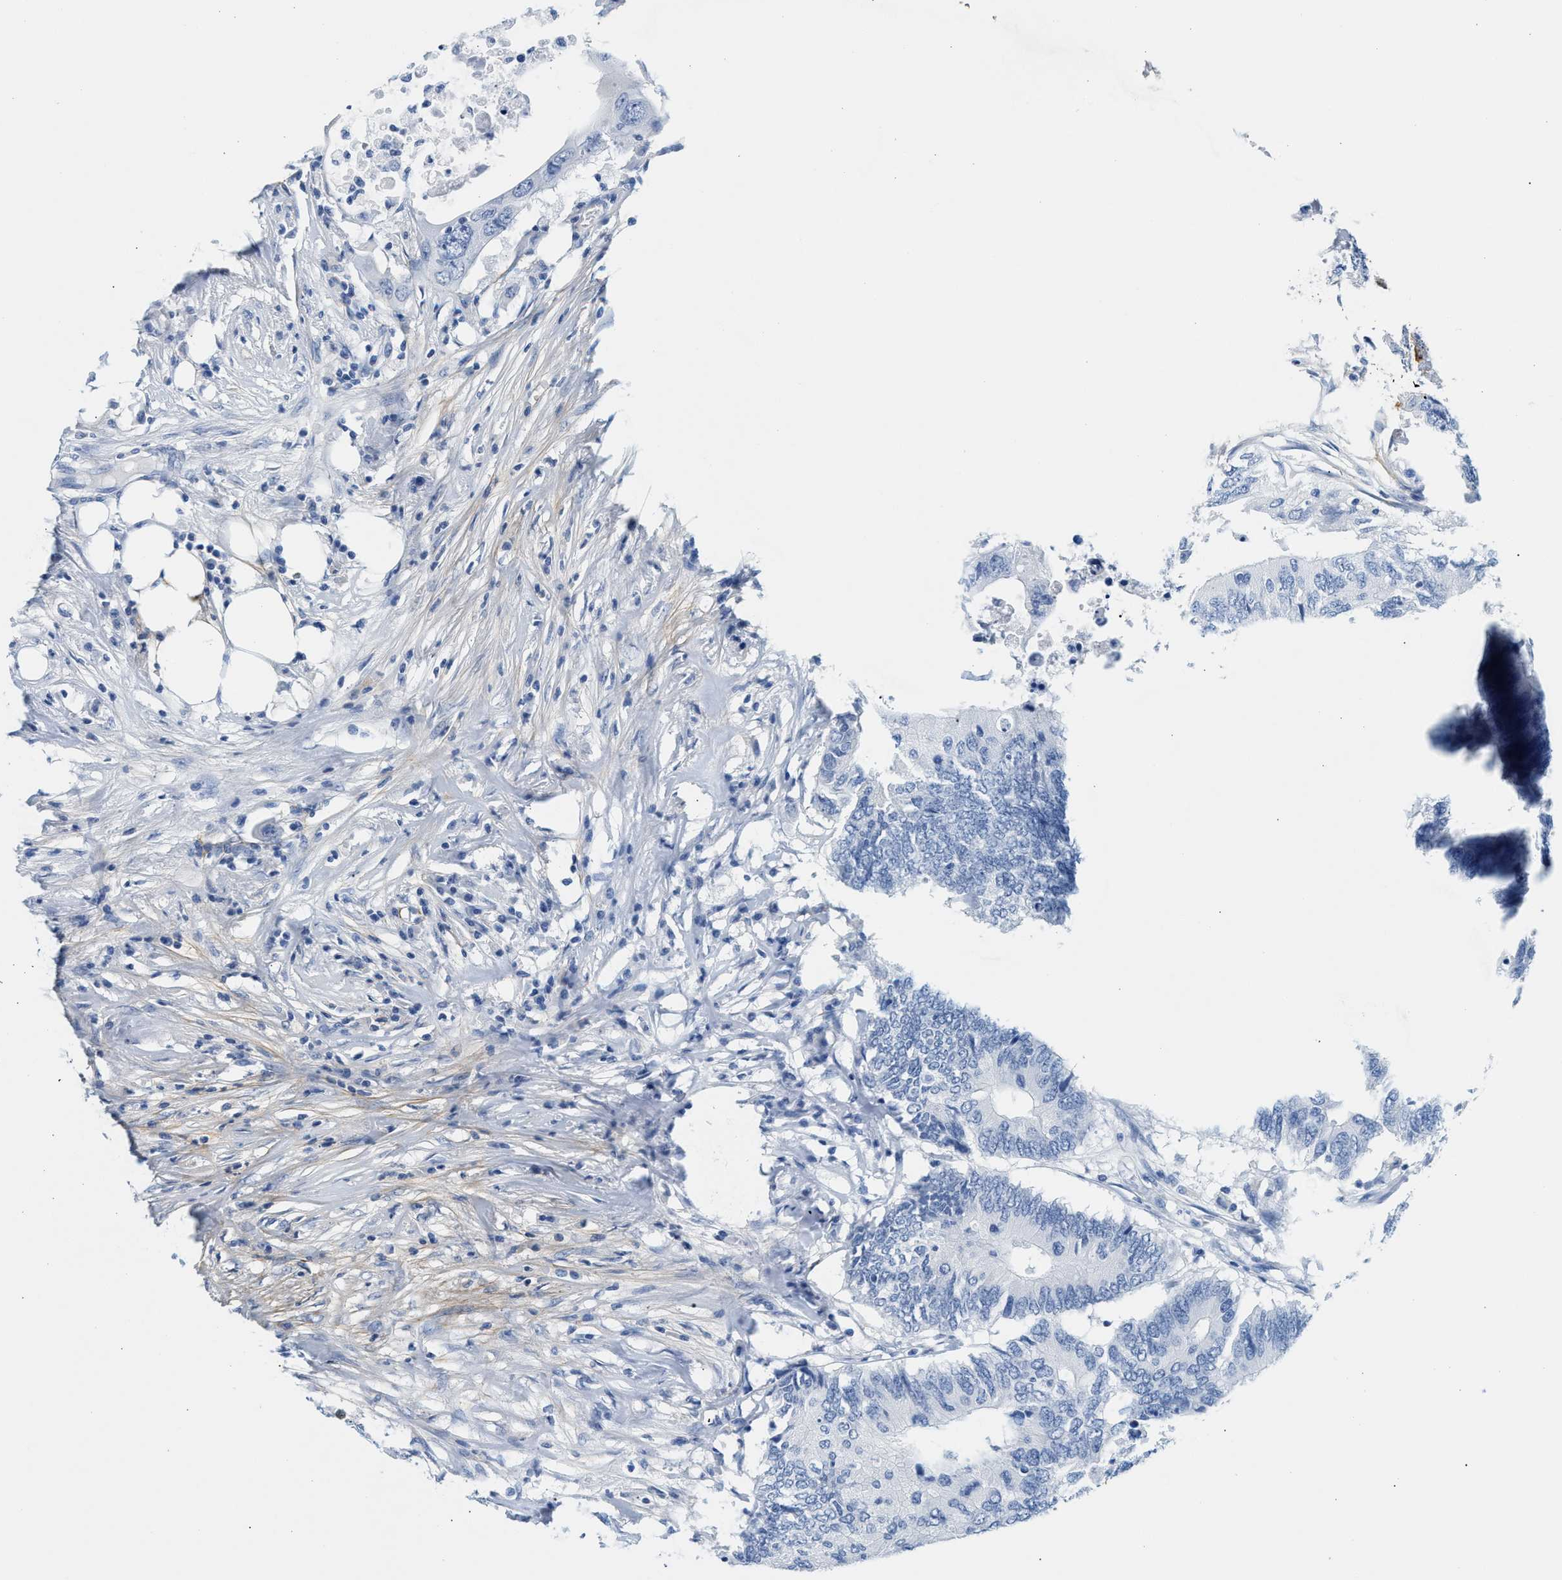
{"staining": {"intensity": "negative", "quantity": "none", "location": "none"}, "tissue": "colorectal cancer", "cell_type": "Tumor cells", "image_type": "cancer", "snomed": [{"axis": "morphology", "description": "Adenocarcinoma, NOS"}, {"axis": "topography", "description": "Colon"}], "caption": "This micrograph is of colorectal cancer (adenocarcinoma) stained with immunohistochemistry to label a protein in brown with the nuclei are counter-stained blue. There is no positivity in tumor cells.", "gene": "TNR", "patient": {"sex": "male", "age": 71}}